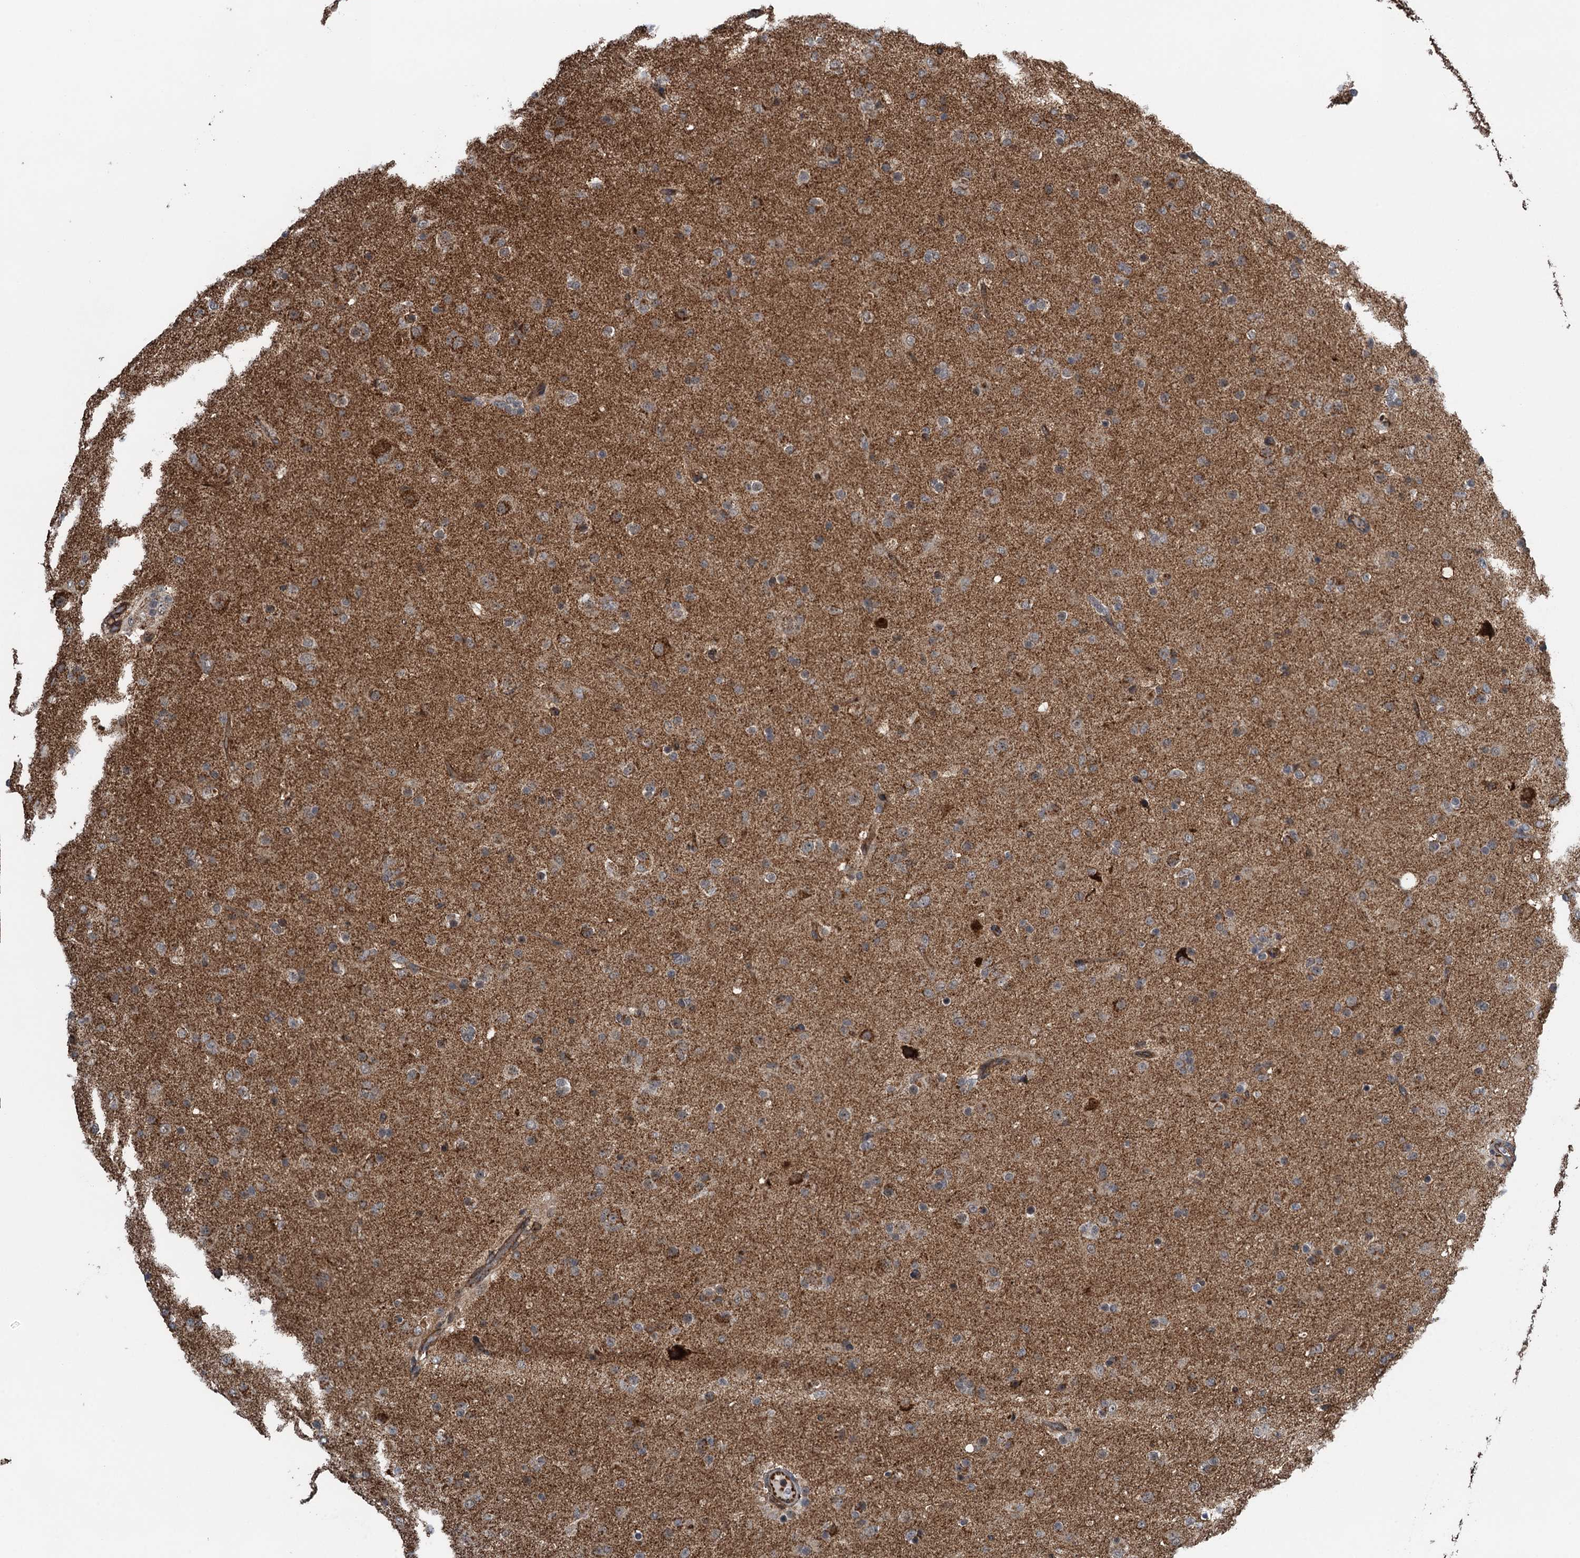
{"staining": {"intensity": "moderate", "quantity": ">75%", "location": "cytoplasmic/membranous"}, "tissue": "glioma", "cell_type": "Tumor cells", "image_type": "cancer", "snomed": [{"axis": "morphology", "description": "Glioma, malignant, Low grade"}, {"axis": "topography", "description": "Brain"}], "caption": "The image shows immunohistochemical staining of glioma. There is moderate cytoplasmic/membranous staining is present in approximately >75% of tumor cells.", "gene": "WHAMM", "patient": {"sex": "male", "age": 65}}